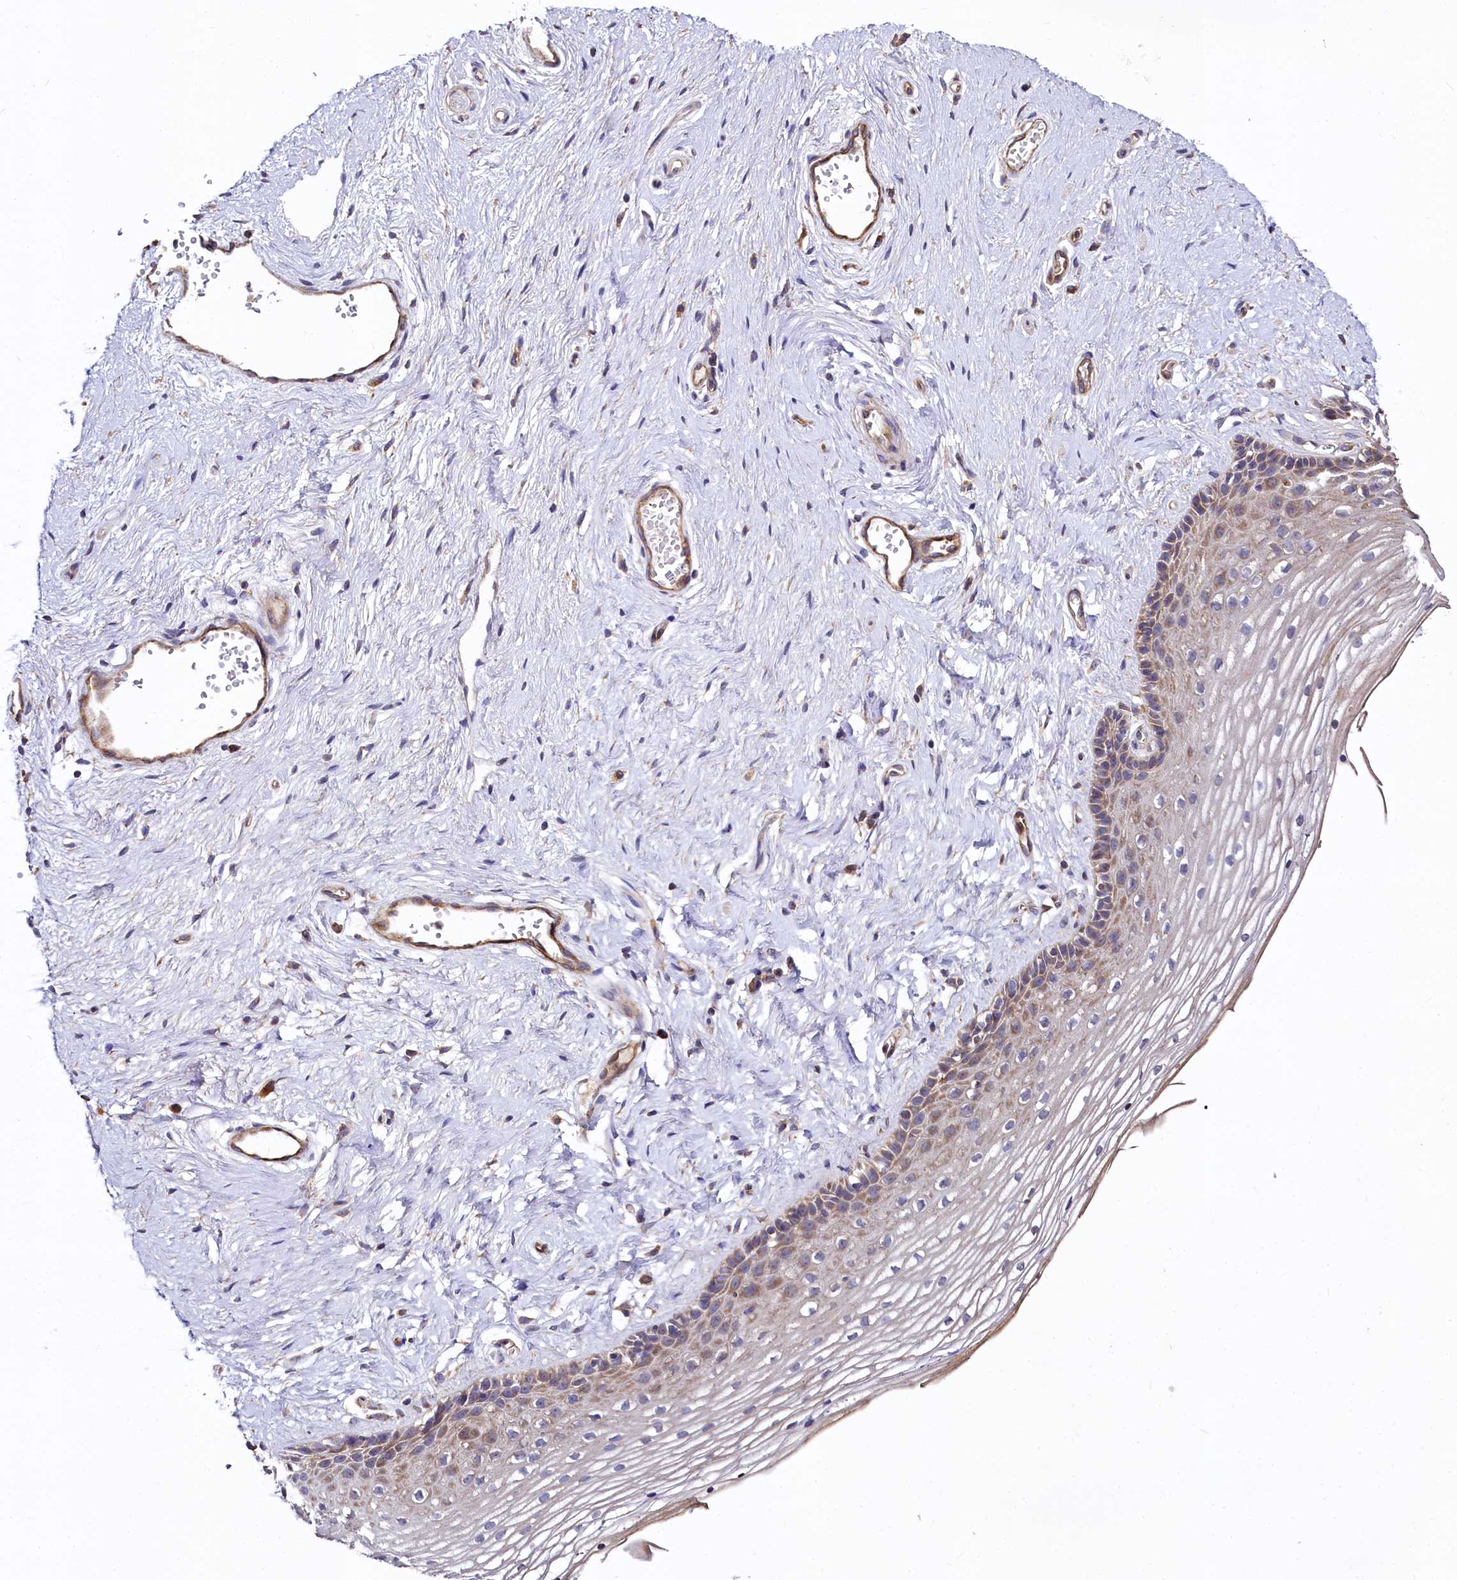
{"staining": {"intensity": "weak", "quantity": "25%-75%", "location": "cytoplasmic/membranous"}, "tissue": "vagina", "cell_type": "Squamous epithelial cells", "image_type": "normal", "snomed": [{"axis": "morphology", "description": "Normal tissue, NOS"}, {"axis": "topography", "description": "Vagina"}], "caption": "A brown stain labels weak cytoplasmic/membranous expression of a protein in squamous epithelial cells of unremarkable vagina. (Stains: DAB (3,3'-diaminobenzidine) in brown, nuclei in blue, Microscopy: brightfield microscopy at high magnification).", "gene": "SPRYD3", "patient": {"sex": "female", "age": 46}}